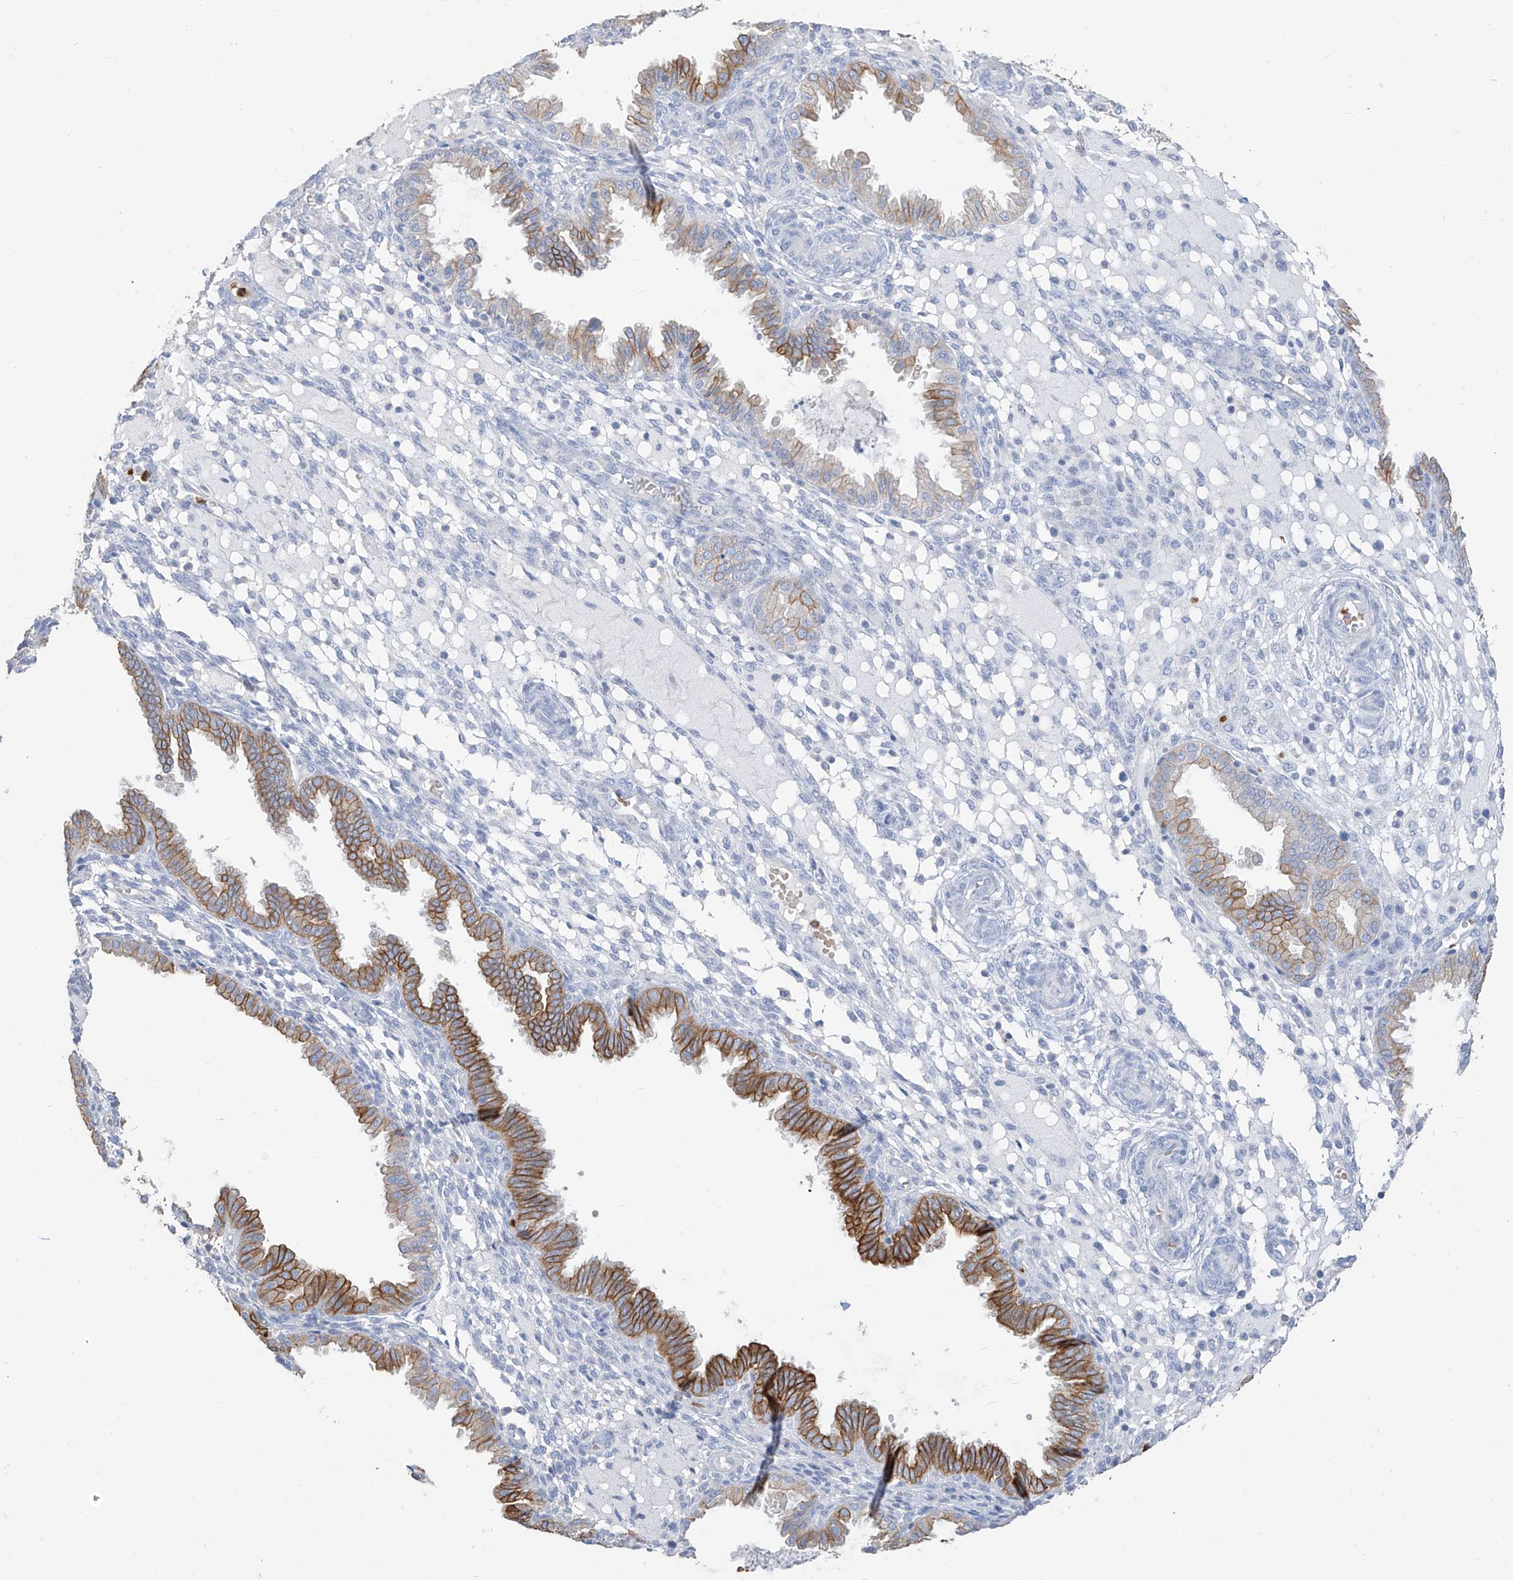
{"staining": {"intensity": "negative", "quantity": "none", "location": "none"}, "tissue": "endometrium", "cell_type": "Cells in endometrial stroma", "image_type": "normal", "snomed": [{"axis": "morphology", "description": "Normal tissue, NOS"}, {"axis": "topography", "description": "Endometrium"}], "caption": "The photomicrograph demonstrates no significant expression in cells in endometrial stroma of endometrium. (Brightfield microscopy of DAB immunohistochemistry at high magnification).", "gene": "PAFAH1B3", "patient": {"sex": "female", "age": 33}}